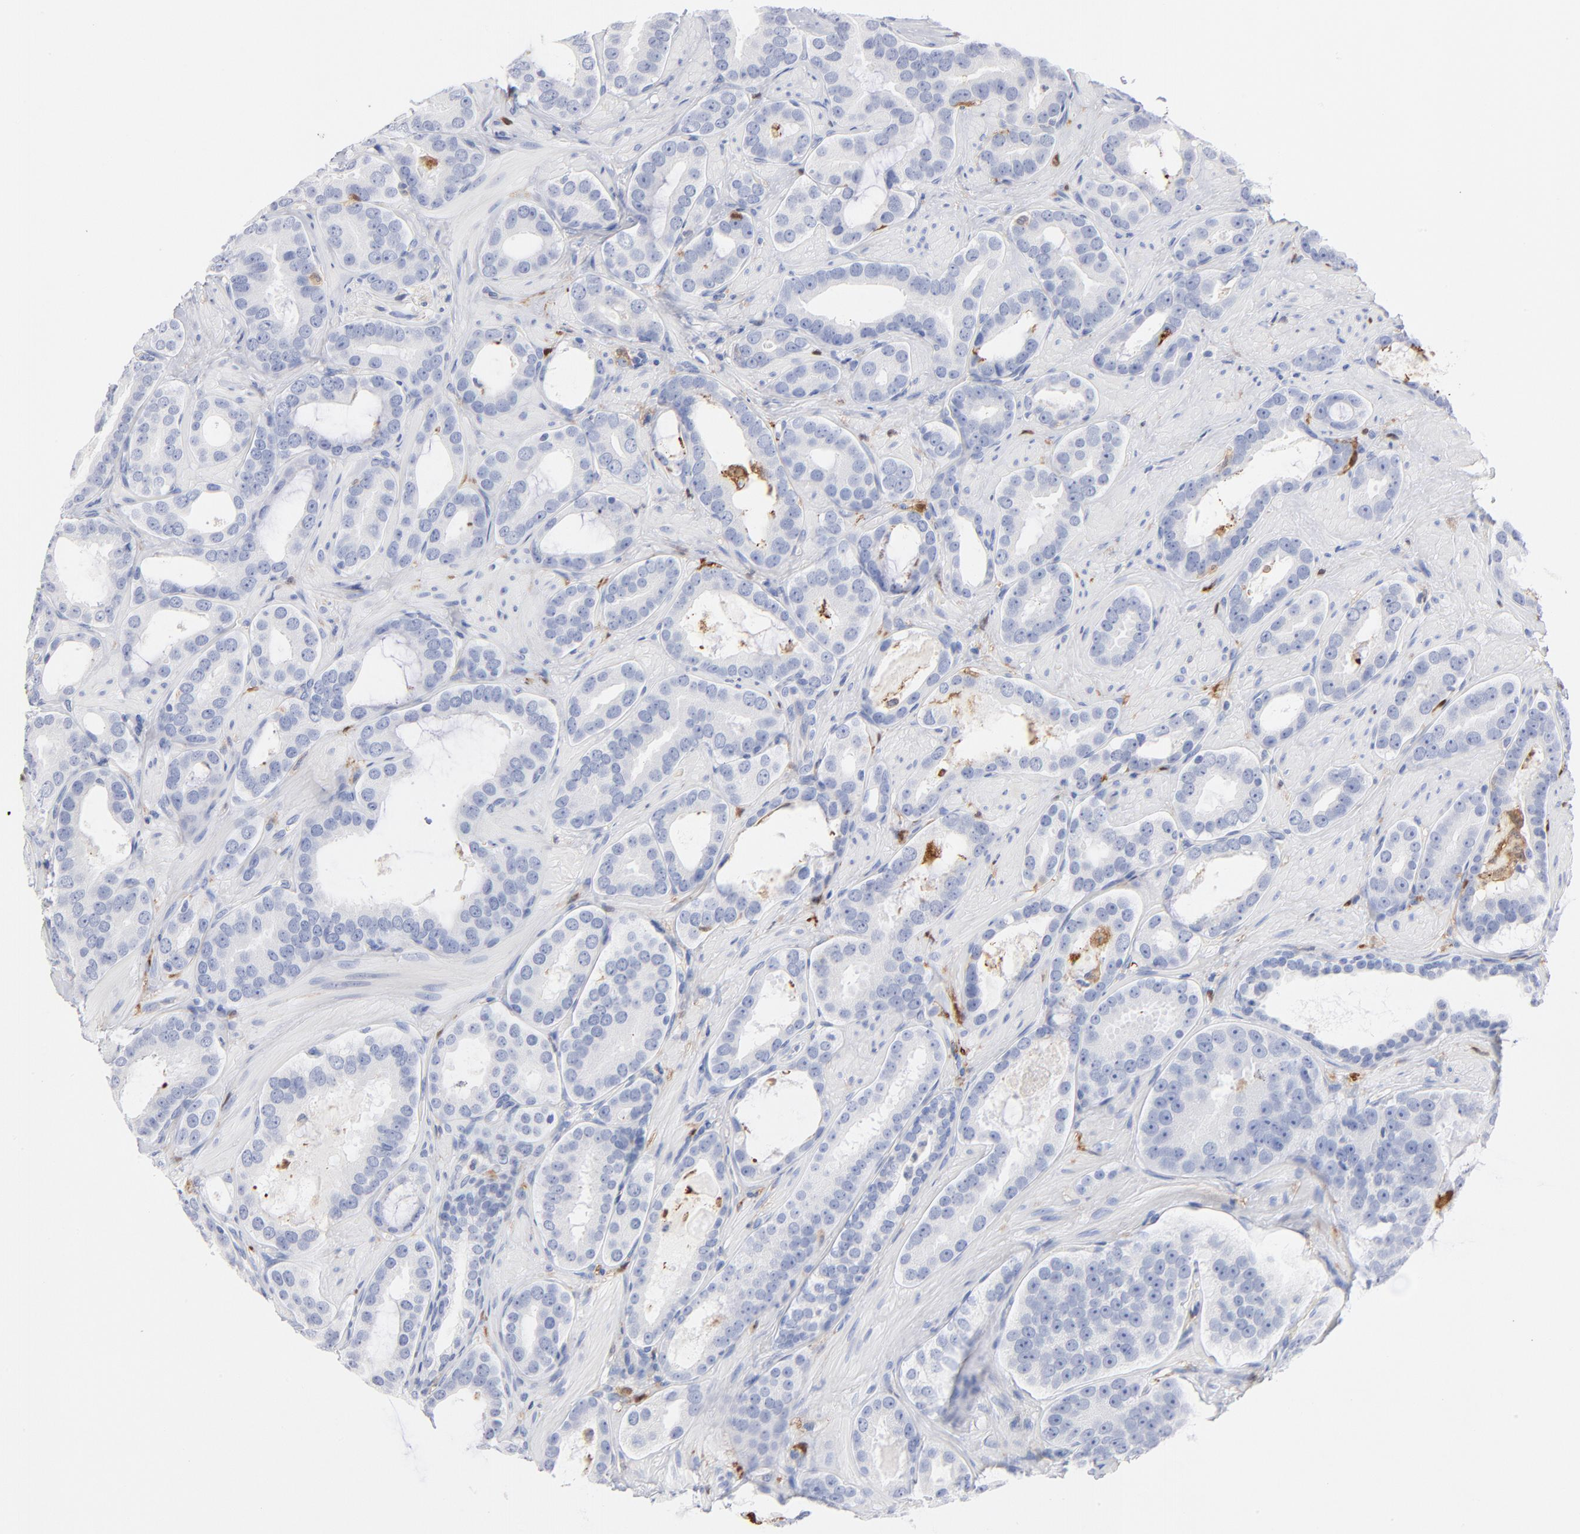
{"staining": {"intensity": "negative", "quantity": "none", "location": "none"}, "tissue": "prostate cancer", "cell_type": "Tumor cells", "image_type": "cancer", "snomed": [{"axis": "morphology", "description": "Adenocarcinoma, Low grade"}, {"axis": "topography", "description": "Prostate"}], "caption": "Tumor cells show no significant protein staining in prostate cancer.", "gene": "IFIT2", "patient": {"sex": "male", "age": 59}}